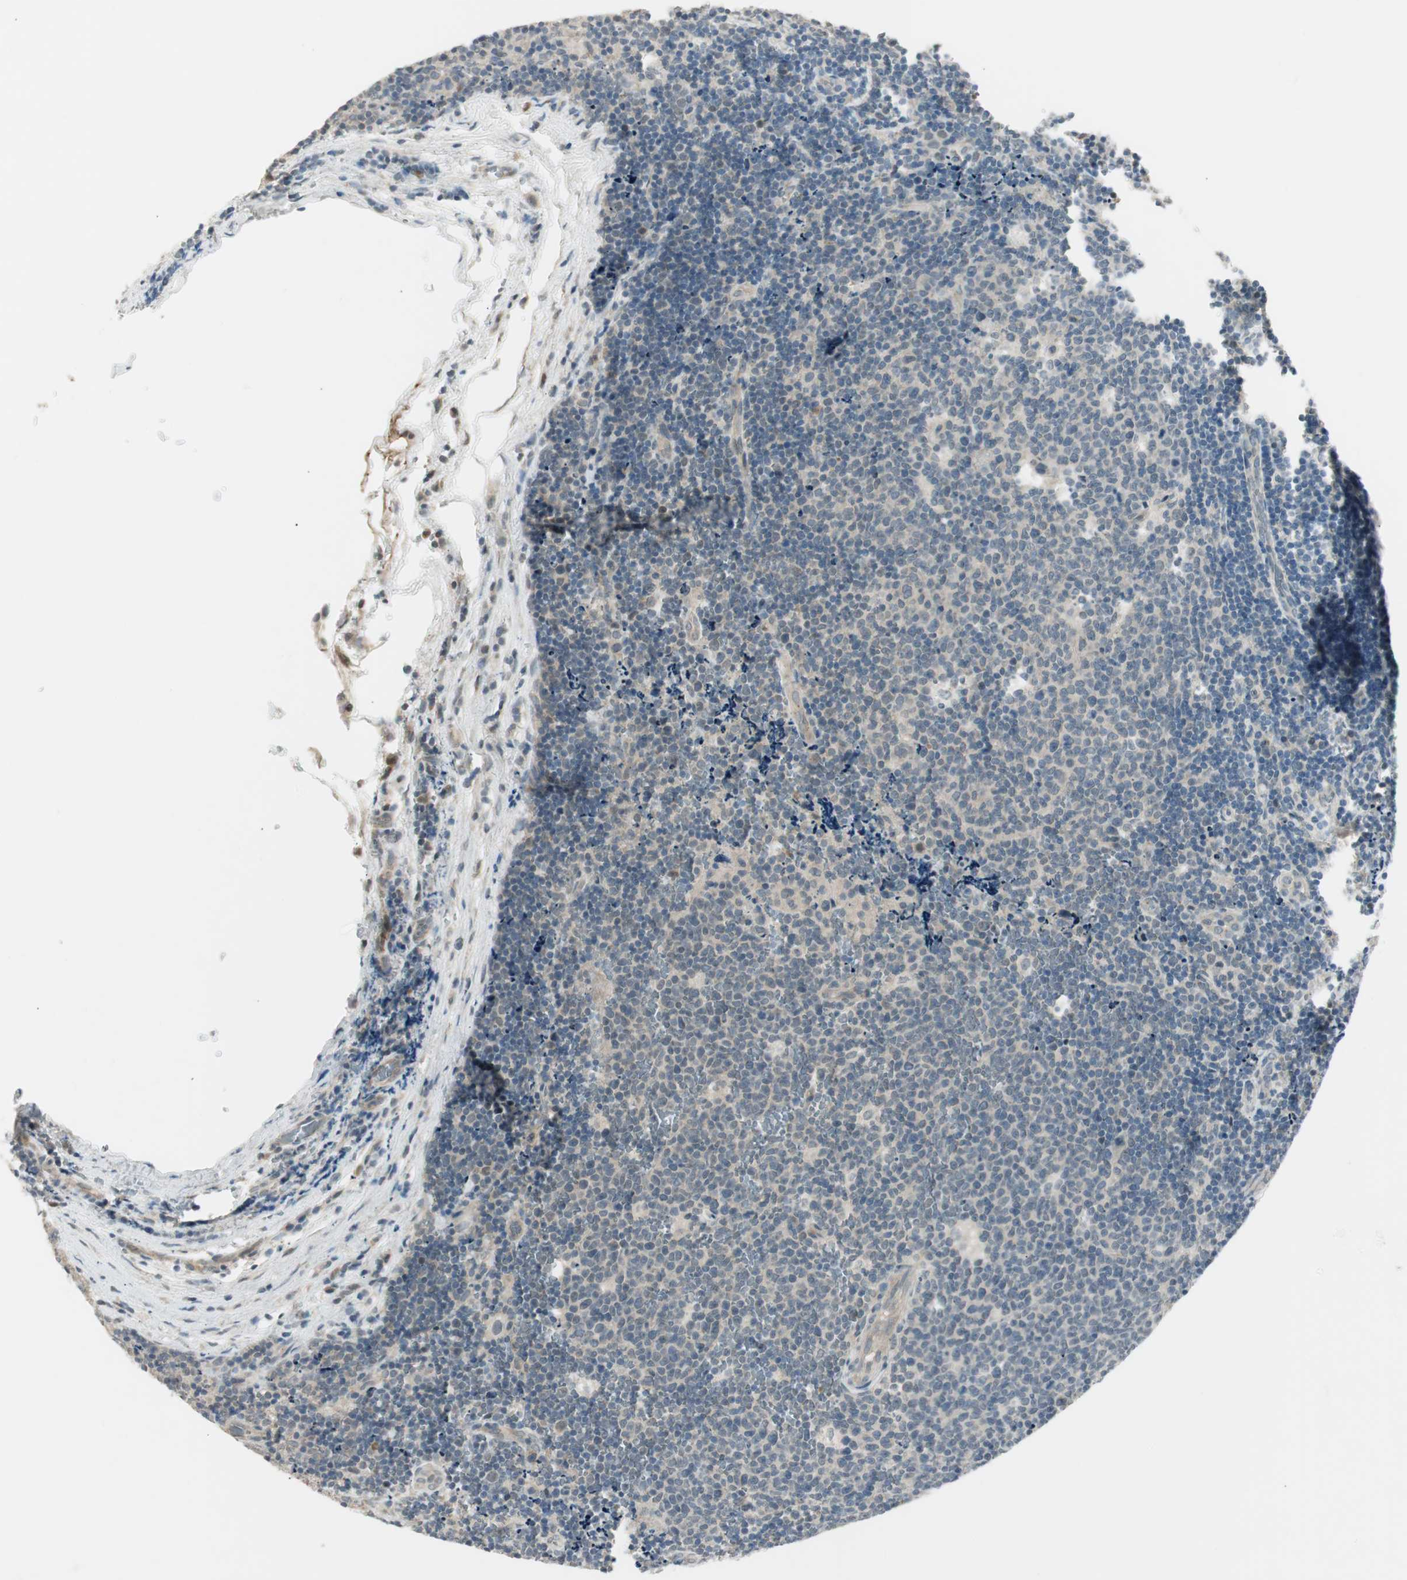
{"staining": {"intensity": "weak", "quantity": "25%-75%", "location": "cytoplasmic/membranous,nuclear"}, "tissue": "lymph node", "cell_type": "Germinal center cells", "image_type": "normal", "snomed": [{"axis": "morphology", "description": "Normal tissue, NOS"}, {"axis": "topography", "description": "Lymph node"}, {"axis": "topography", "description": "Salivary gland"}], "caption": "Immunohistochemistry of unremarkable lymph node demonstrates low levels of weak cytoplasmic/membranous,nuclear expression in about 25%-75% of germinal center cells.", "gene": "PCDHB15", "patient": {"sex": "male", "age": 8}}